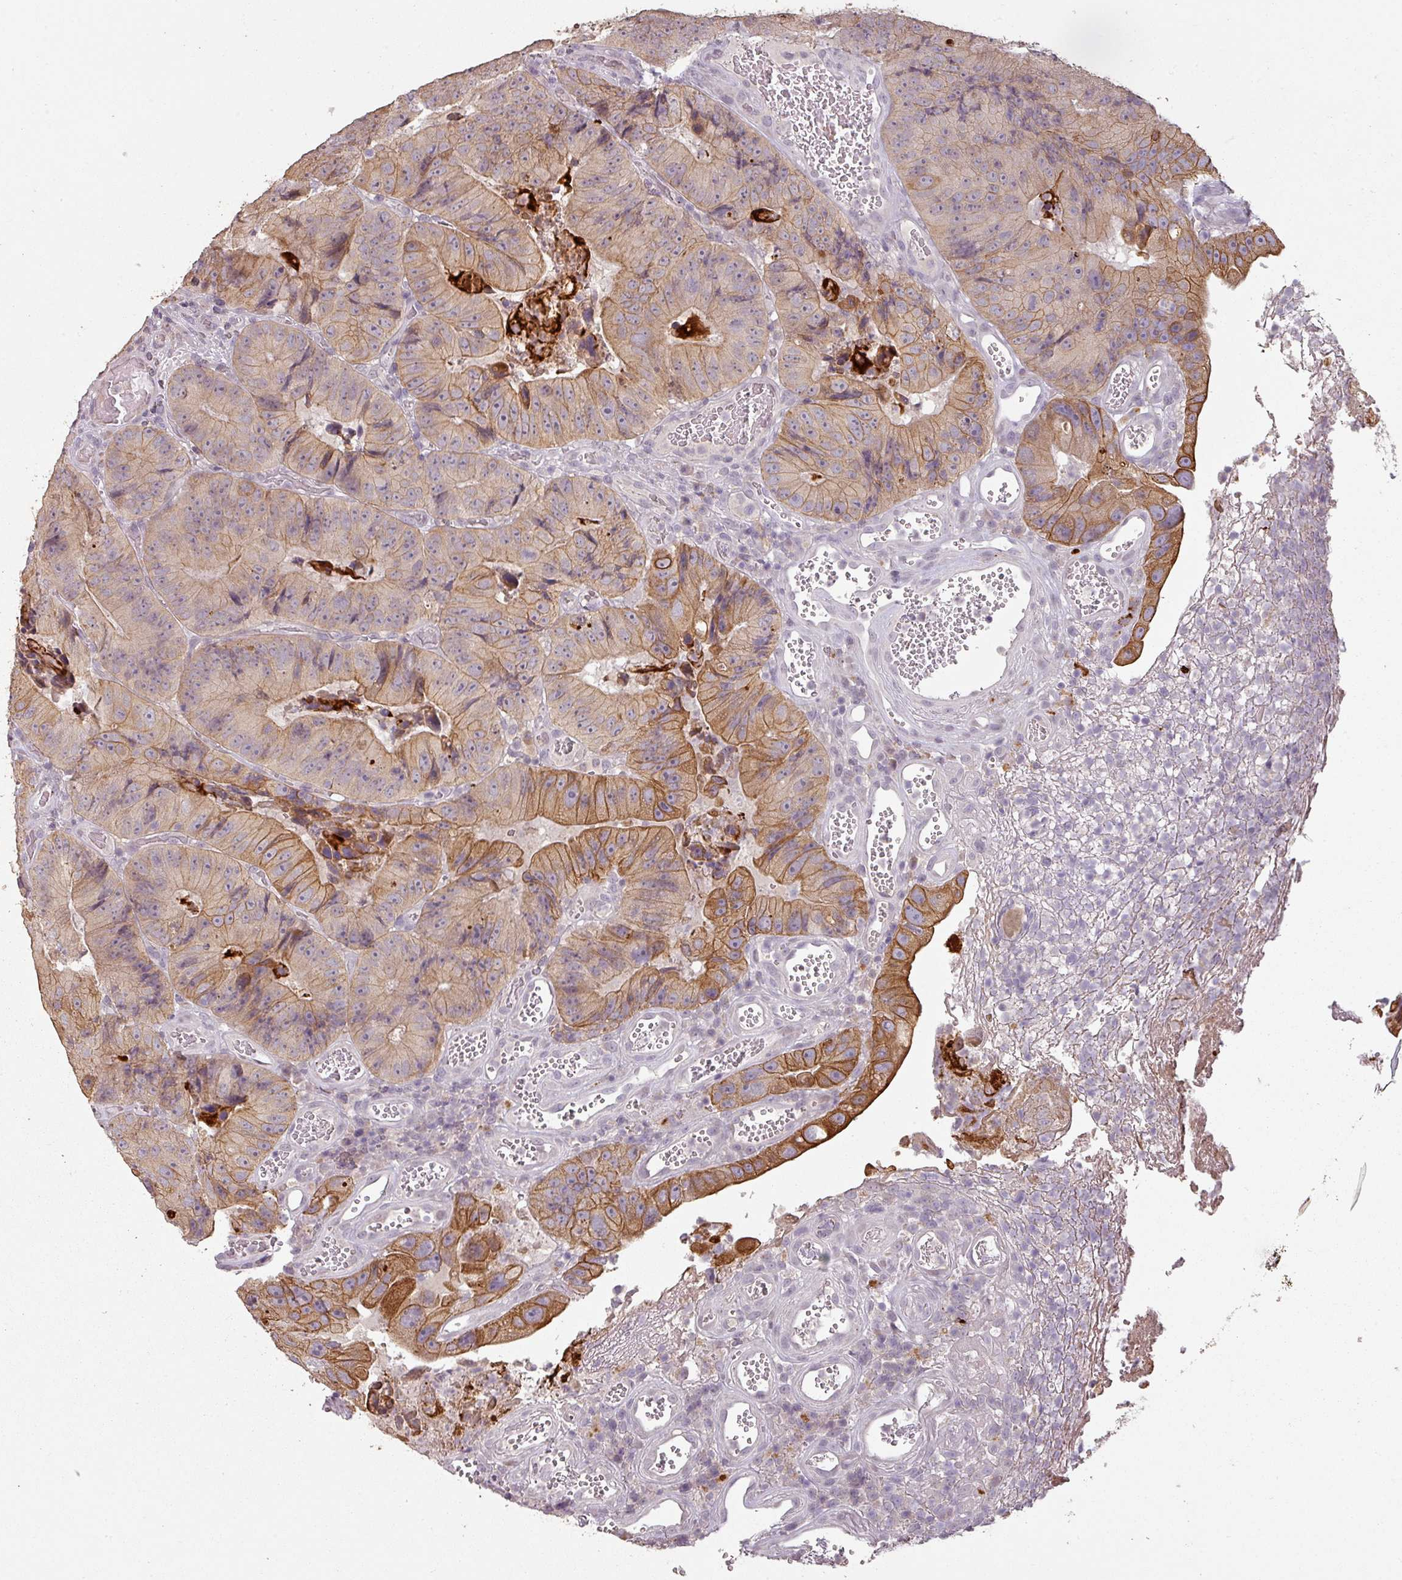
{"staining": {"intensity": "strong", "quantity": ">75%", "location": "cytoplasmic/membranous"}, "tissue": "colorectal cancer", "cell_type": "Tumor cells", "image_type": "cancer", "snomed": [{"axis": "morphology", "description": "Adenocarcinoma, NOS"}, {"axis": "topography", "description": "Colon"}], "caption": "Tumor cells display high levels of strong cytoplasmic/membranous positivity in about >75% of cells in colorectal cancer (adenocarcinoma).", "gene": "LYPLA1", "patient": {"sex": "female", "age": 86}}